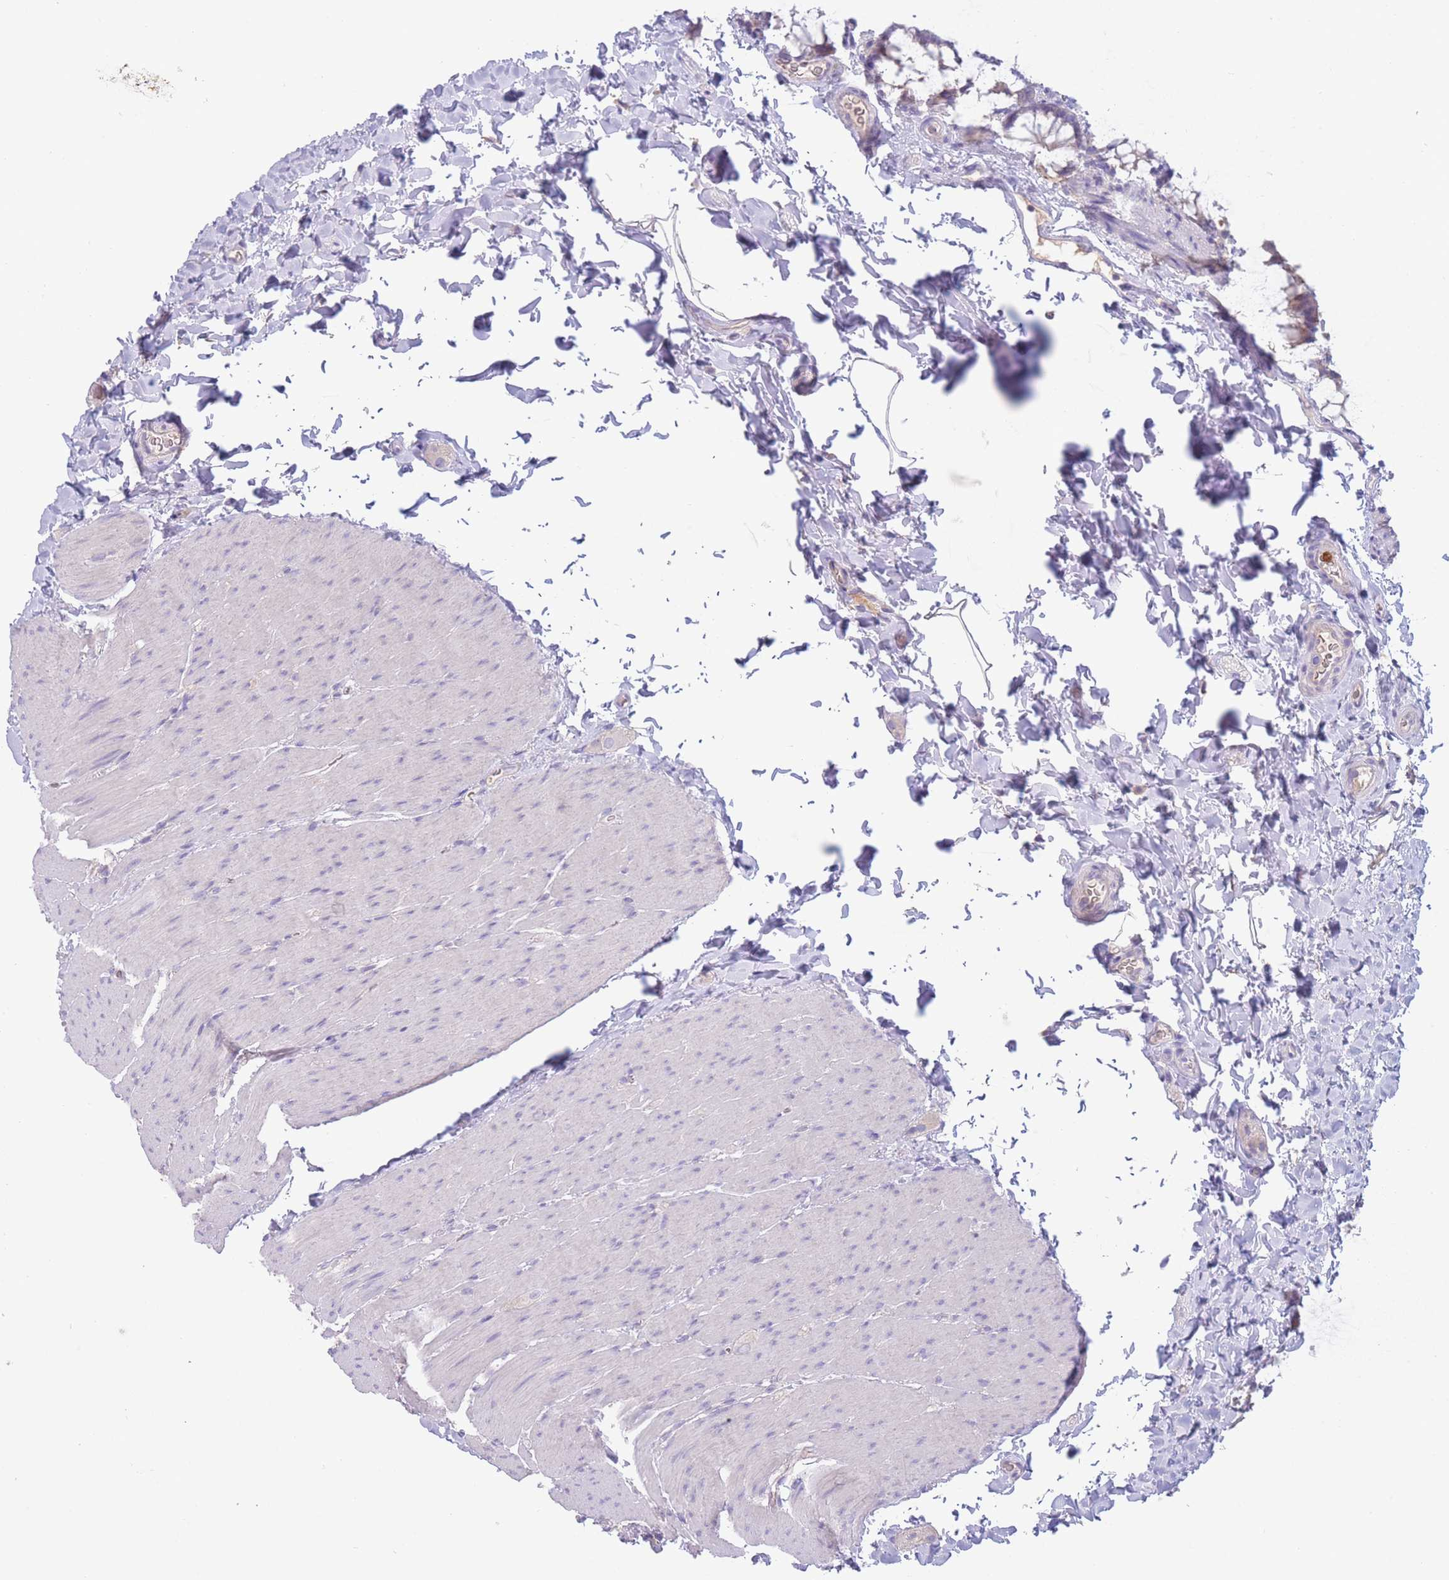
{"staining": {"intensity": "negative", "quantity": "none", "location": "none"}, "tissue": "colon", "cell_type": "Endothelial cells", "image_type": "normal", "snomed": [{"axis": "morphology", "description": "Normal tissue, NOS"}, {"axis": "topography", "description": "Colon"}], "caption": "A high-resolution photomicrograph shows IHC staining of unremarkable colon, which reveals no significant expression in endothelial cells.", "gene": "ST3GAL4", "patient": {"sex": "male", "age": 46}}